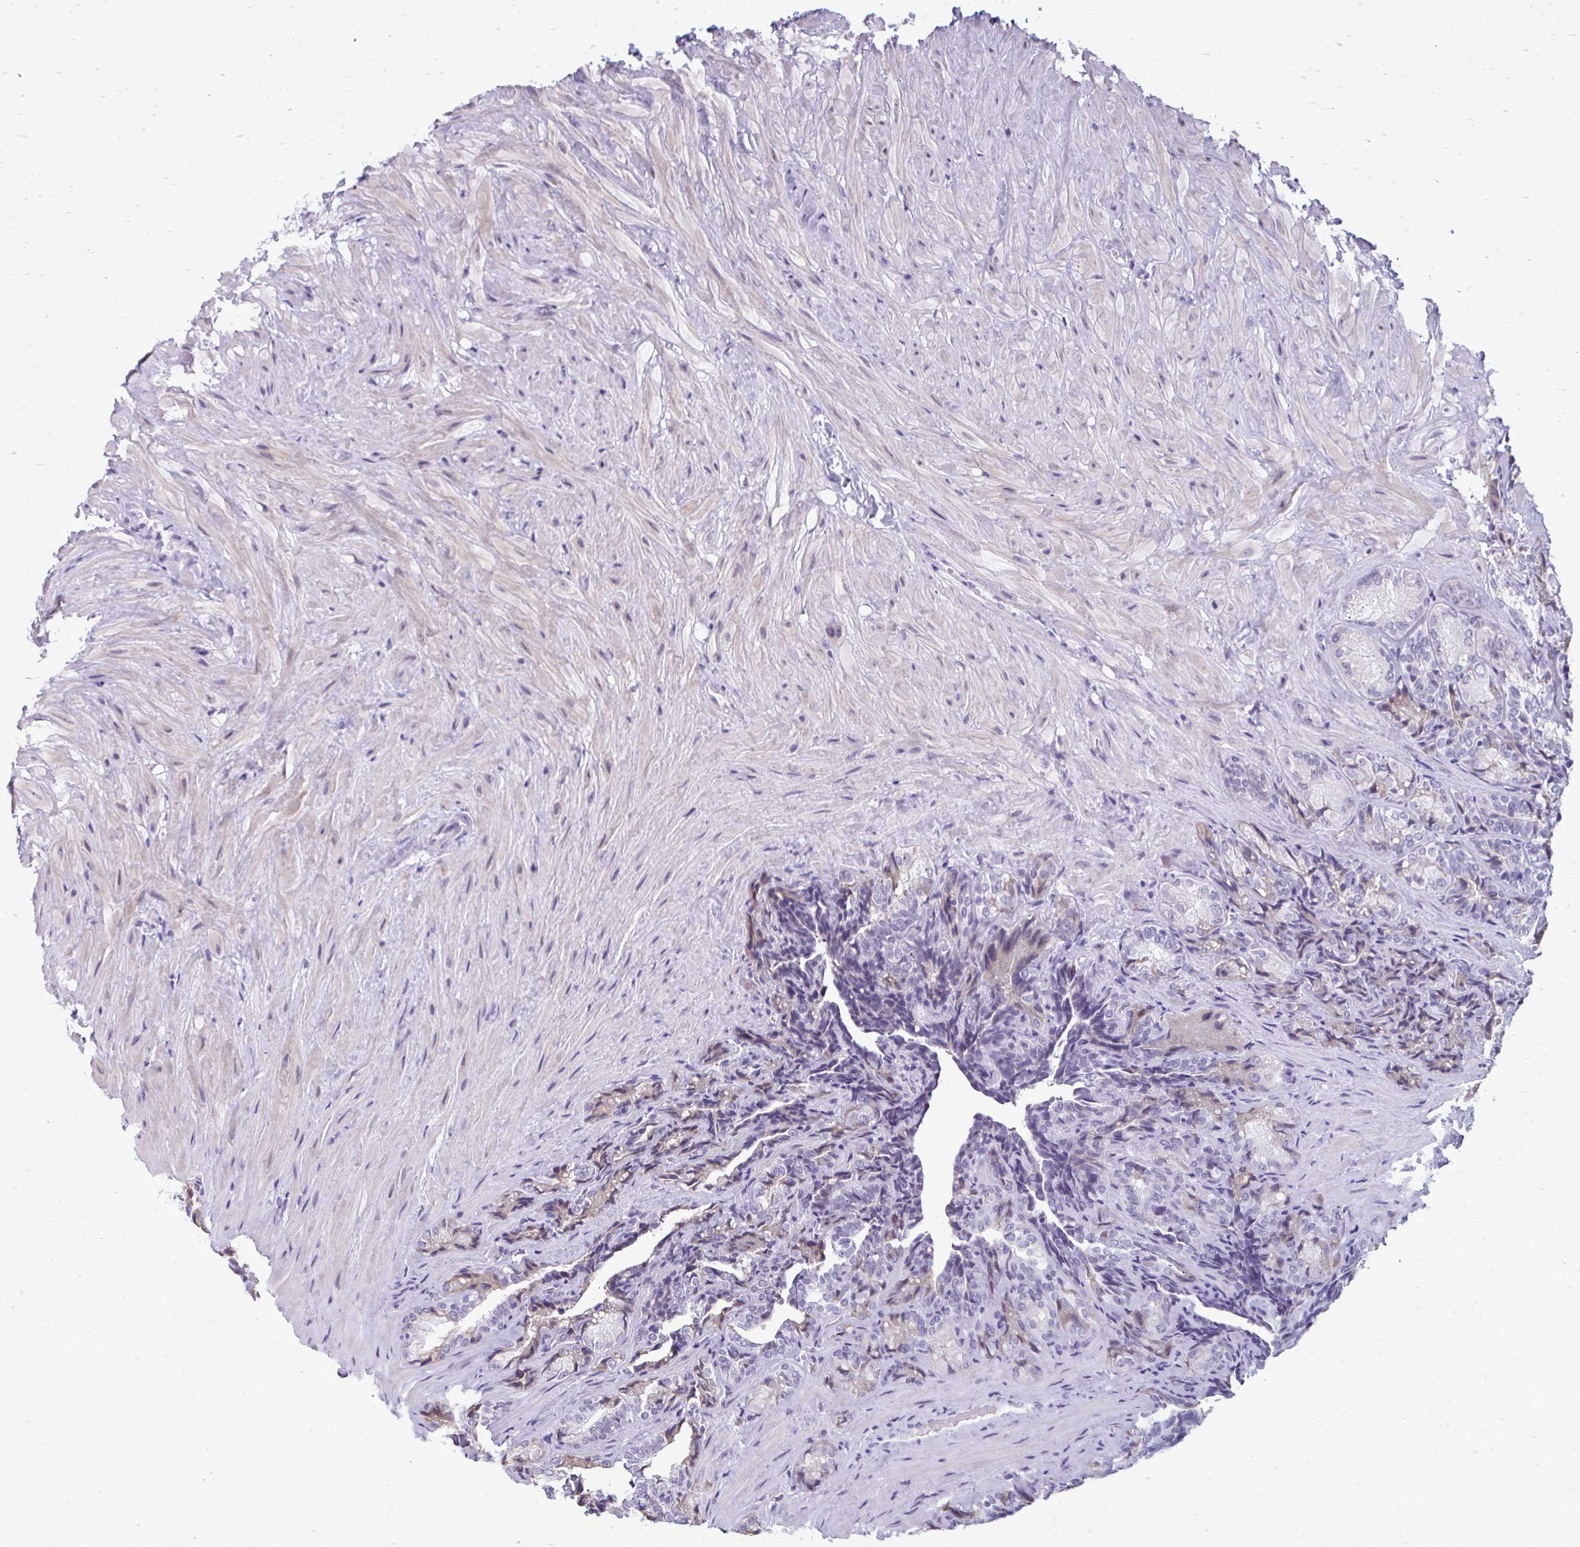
{"staining": {"intensity": "weak", "quantity": "25%-75%", "location": "nuclear"}, "tissue": "seminal vesicle", "cell_type": "Glandular cells", "image_type": "normal", "snomed": [{"axis": "morphology", "description": "Normal tissue, NOS"}, {"axis": "topography", "description": "Seminal veicle"}], "caption": "A low amount of weak nuclear expression is appreciated in about 25%-75% of glandular cells in normal seminal vesicle.", "gene": "PROSER1", "patient": {"sex": "male", "age": 68}}